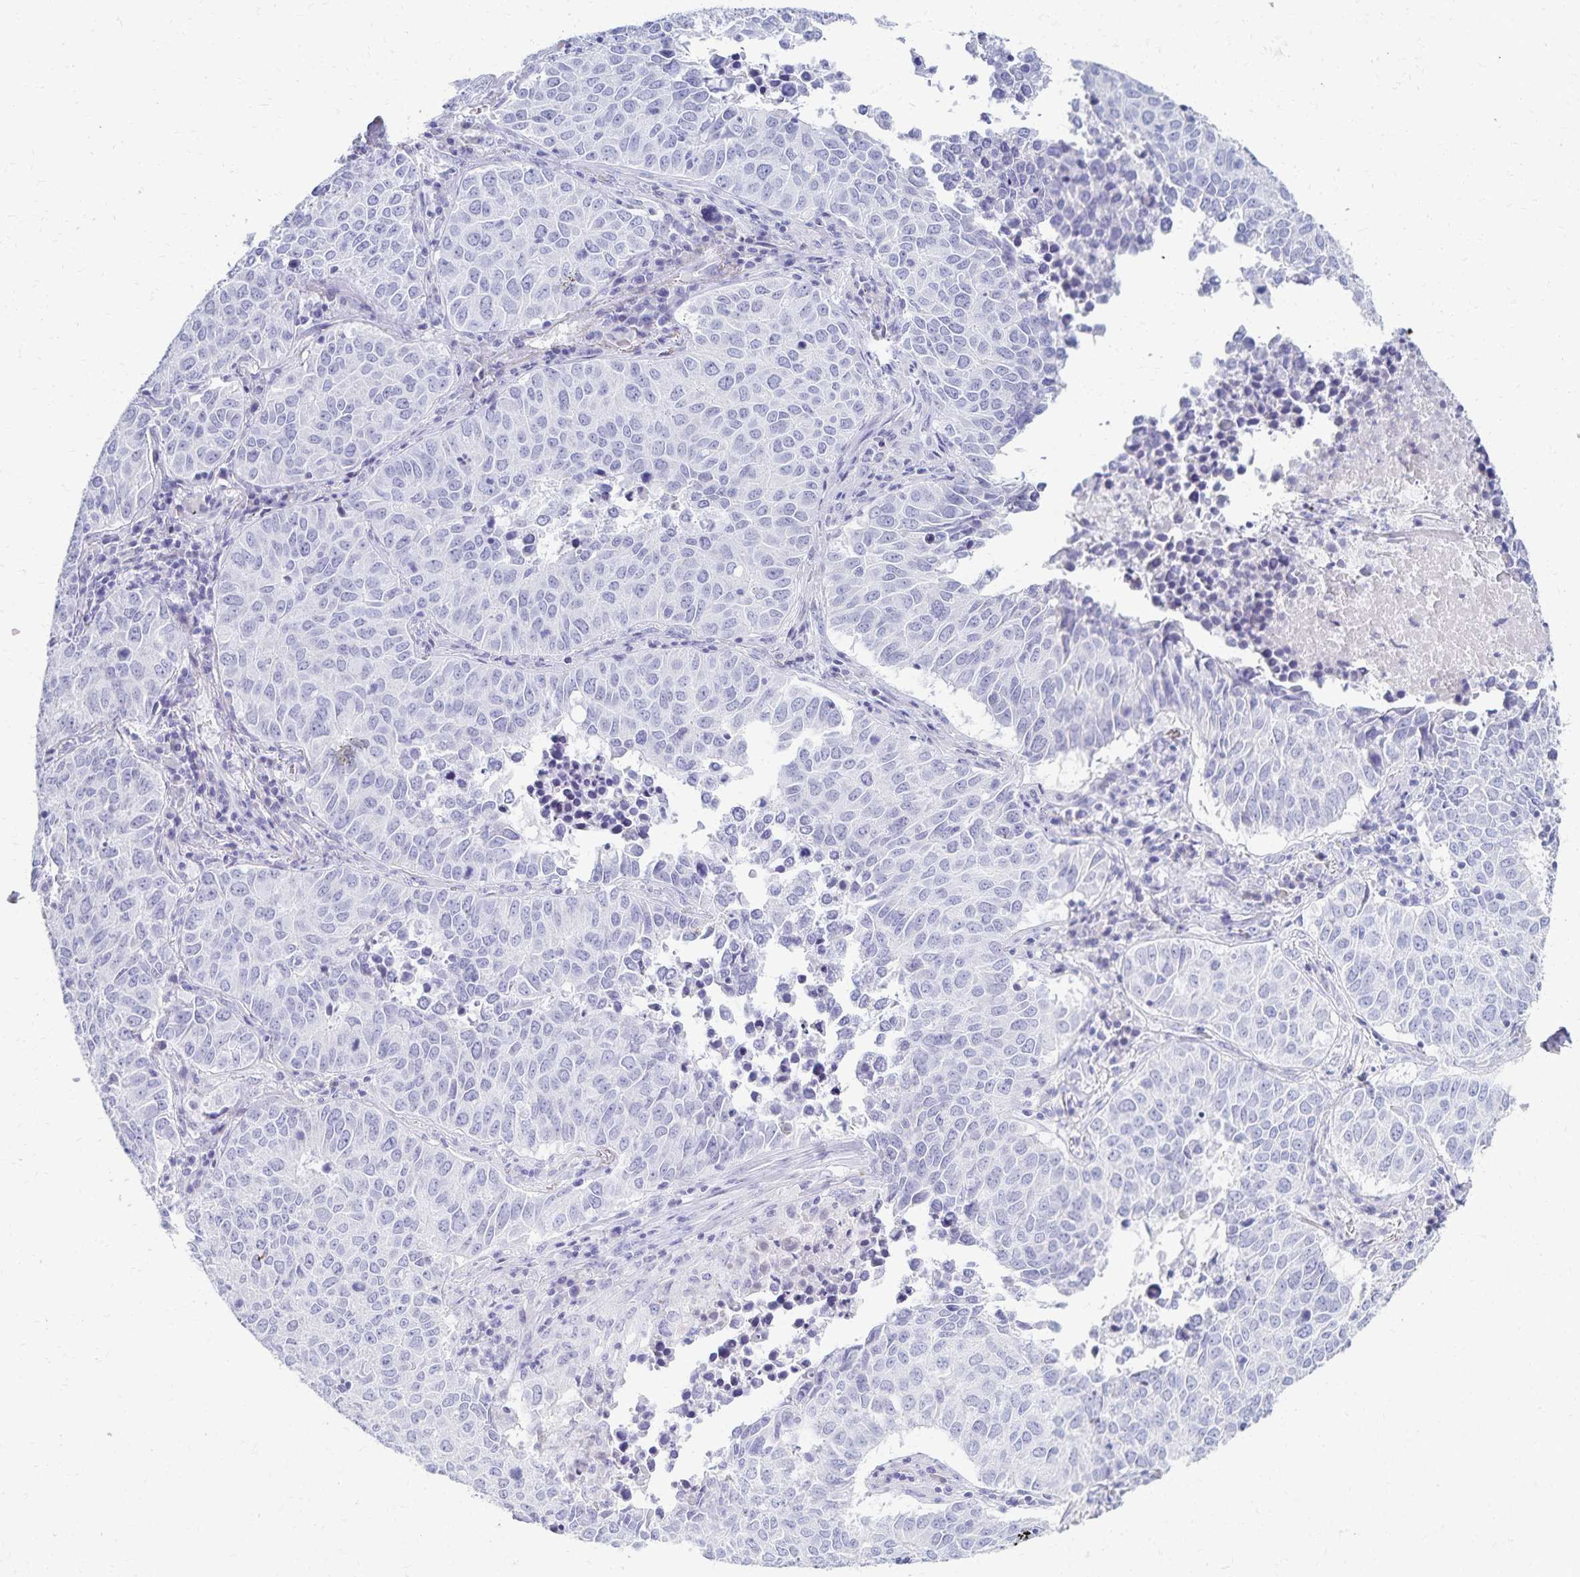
{"staining": {"intensity": "negative", "quantity": "none", "location": "none"}, "tissue": "lung cancer", "cell_type": "Tumor cells", "image_type": "cancer", "snomed": [{"axis": "morphology", "description": "Adenocarcinoma, NOS"}, {"axis": "topography", "description": "Lung"}], "caption": "This is an immunohistochemistry (IHC) micrograph of lung cancer. There is no expression in tumor cells.", "gene": "C2orf50", "patient": {"sex": "female", "age": 50}}